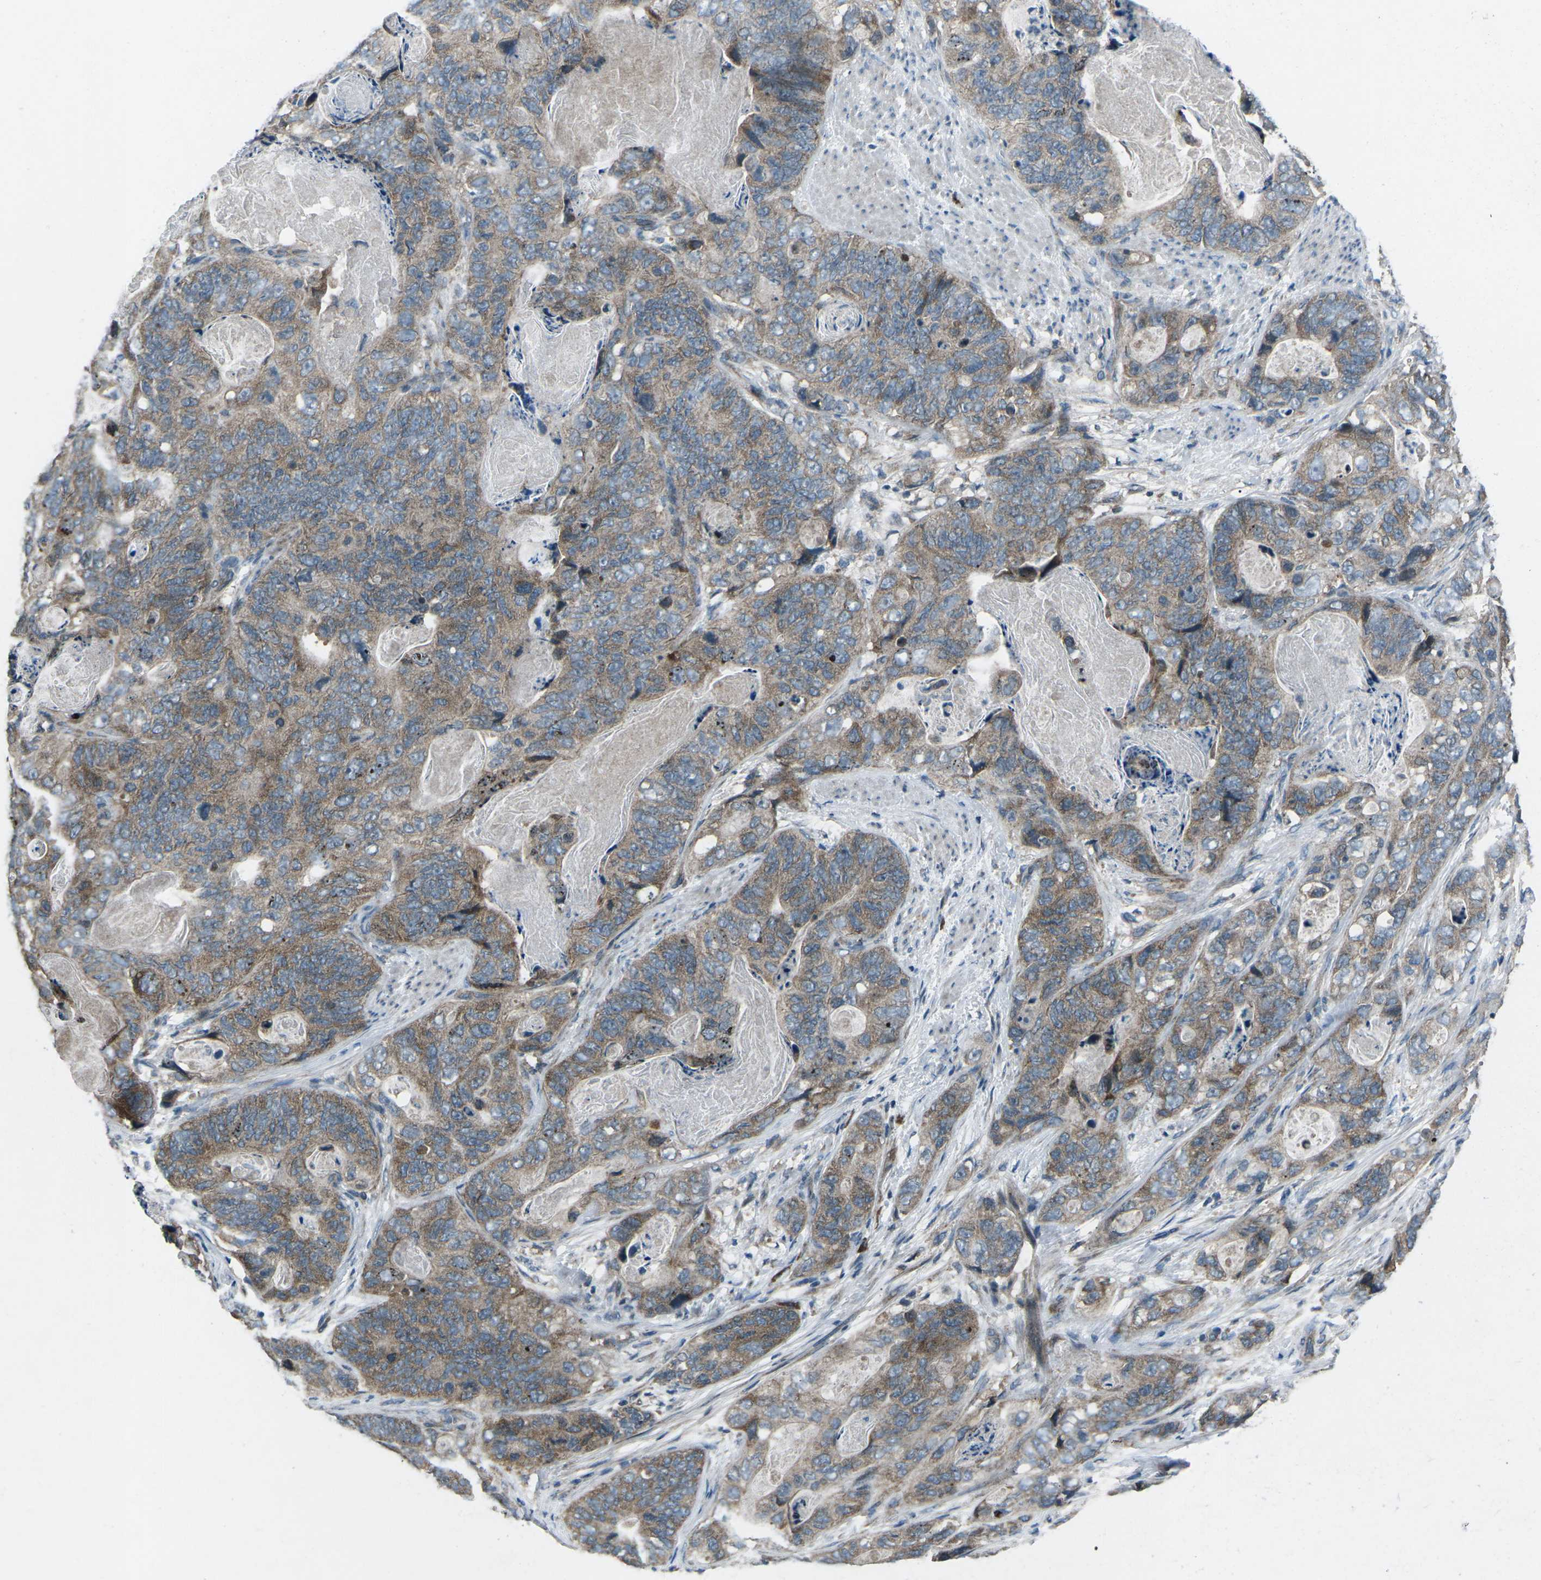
{"staining": {"intensity": "moderate", "quantity": ">75%", "location": "cytoplasmic/membranous"}, "tissue": "stomach cancer", "cell_type": "Tumor cells", "image_type": "cancer", "snomed": [{"axis": "morphology", "description": "Adenocarcinoma, NOS"}, {"axis": "topography", "description": "Stomach"}], "caption": "There is medium levels of moderate cytoplasmic/membranous staining in tumor cells of adenocarcinoma (stomach), as demonstrated by immunohistochemical staining (brown color).", "gene": "CDK16", "patient": {"sex": "female", "age": 89}}